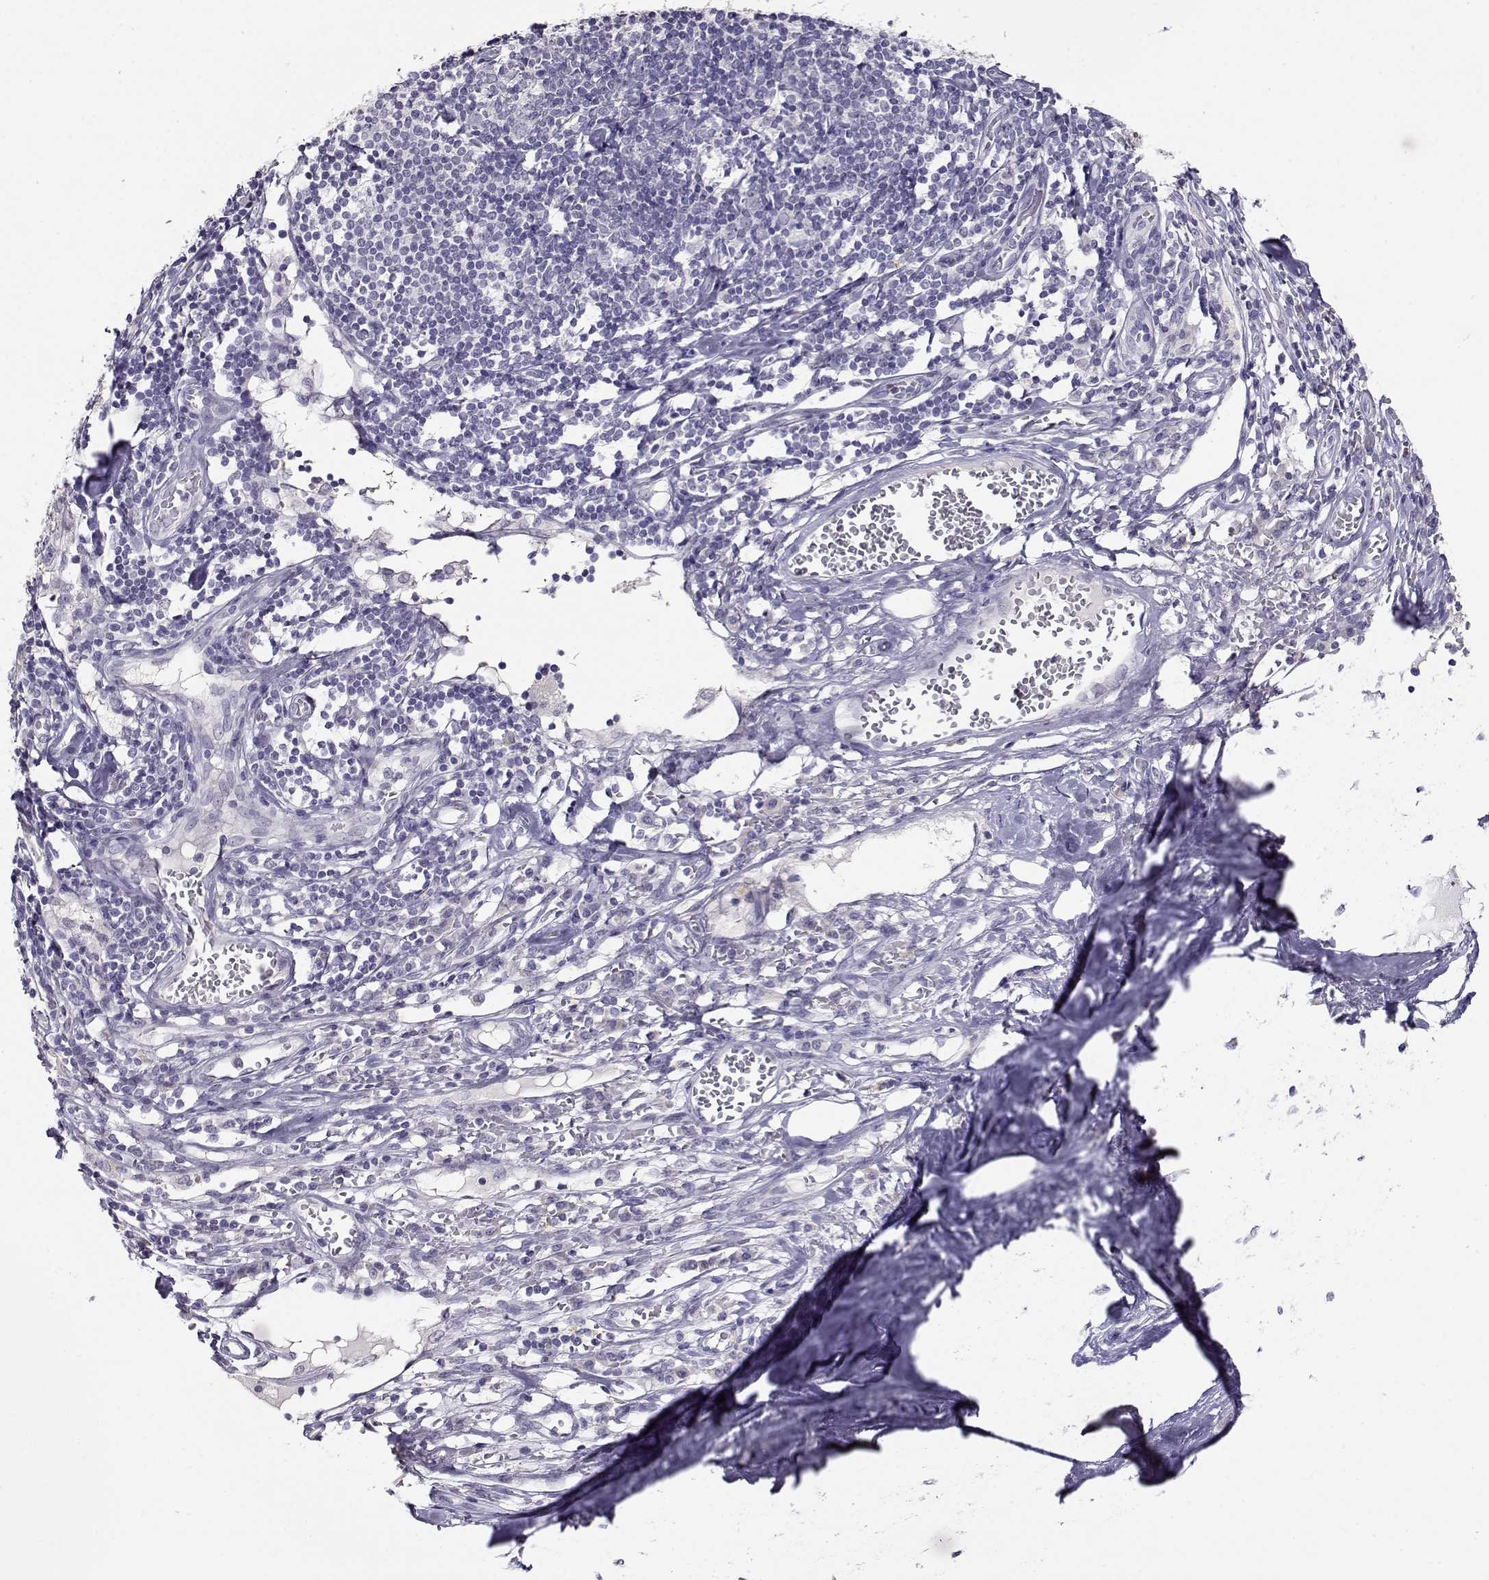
{"staining": {"intensity": "negative", "quantity": "none", "location": "none"}, "tissue": "melanoma", "cell_type": "Tumor cells", "image_type": "cancer", "snomed": [{"axis": "morphology", "description": "Malignant melanoma, Metastatic site"}, {"axis": "topography", "description": "Lymph node"}], "caption": "The IHC image has no significant positivity in tumor cells of malignant melanoma (metastatic site) tissue. (Immunohistochemistry (ihc), brightfield microscopy, high magnification).", "gene": "RHOXF2", "patient": {"sex": "female", "age": 64}}